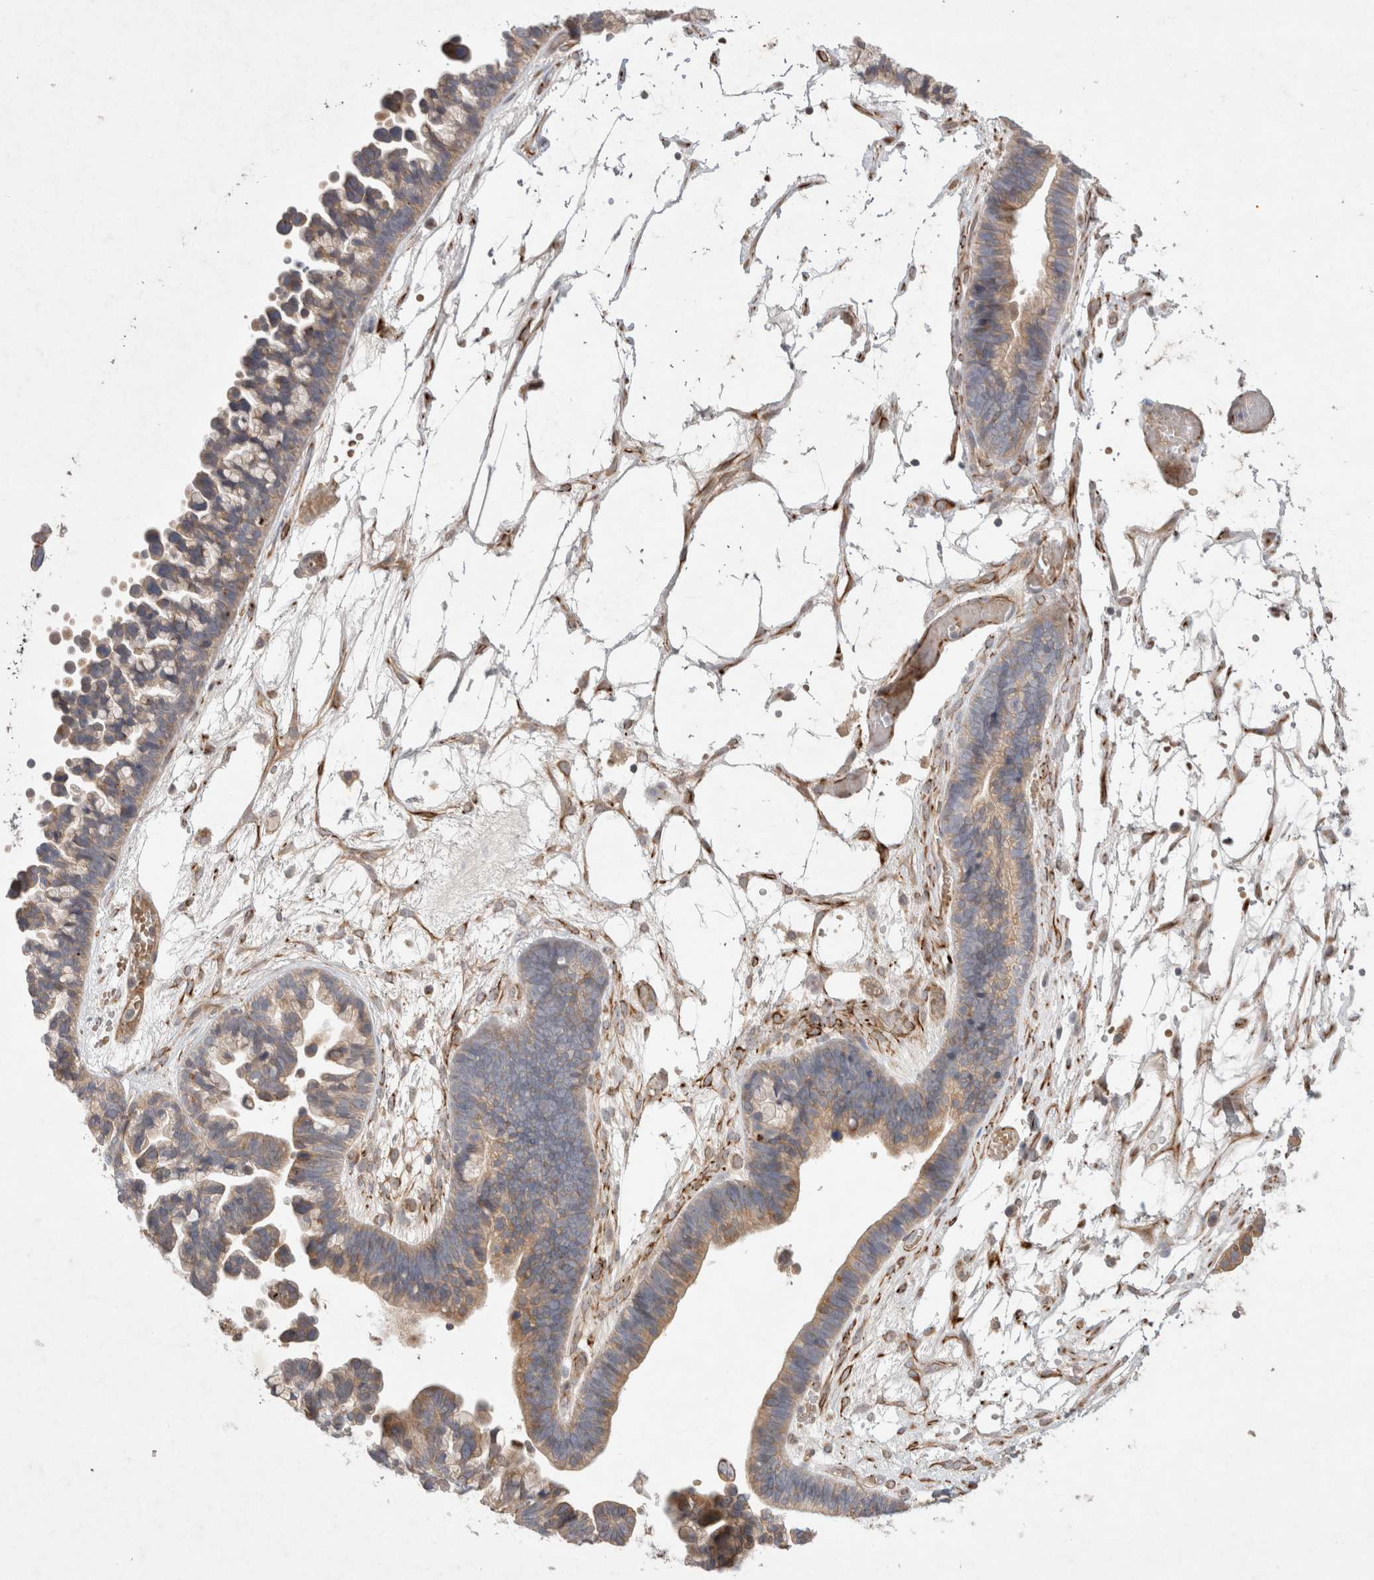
{"staining": {"intensity": "moderate", "quantity": ">75%", "location": "cytoplasmic/membranous"}, "tissue": "ovarian cancer", "cell_type": "Tumor cells", "image_type": "cancer", "snomed": [{"axis": "morphology", "description": "Cystadenocarcinoma, serous, NOS"}, {"axis": "topography", "description": "Ovary"}], "caption": "Immunohistochemical staining of human serous cystadenocarcinoma (ovarian) displays moderate cytoplasmic/membranous protein positivity in approximately >75% of tumor cells.", "gene": "NMU", "patient": {"sex": "female", "age": 56}}